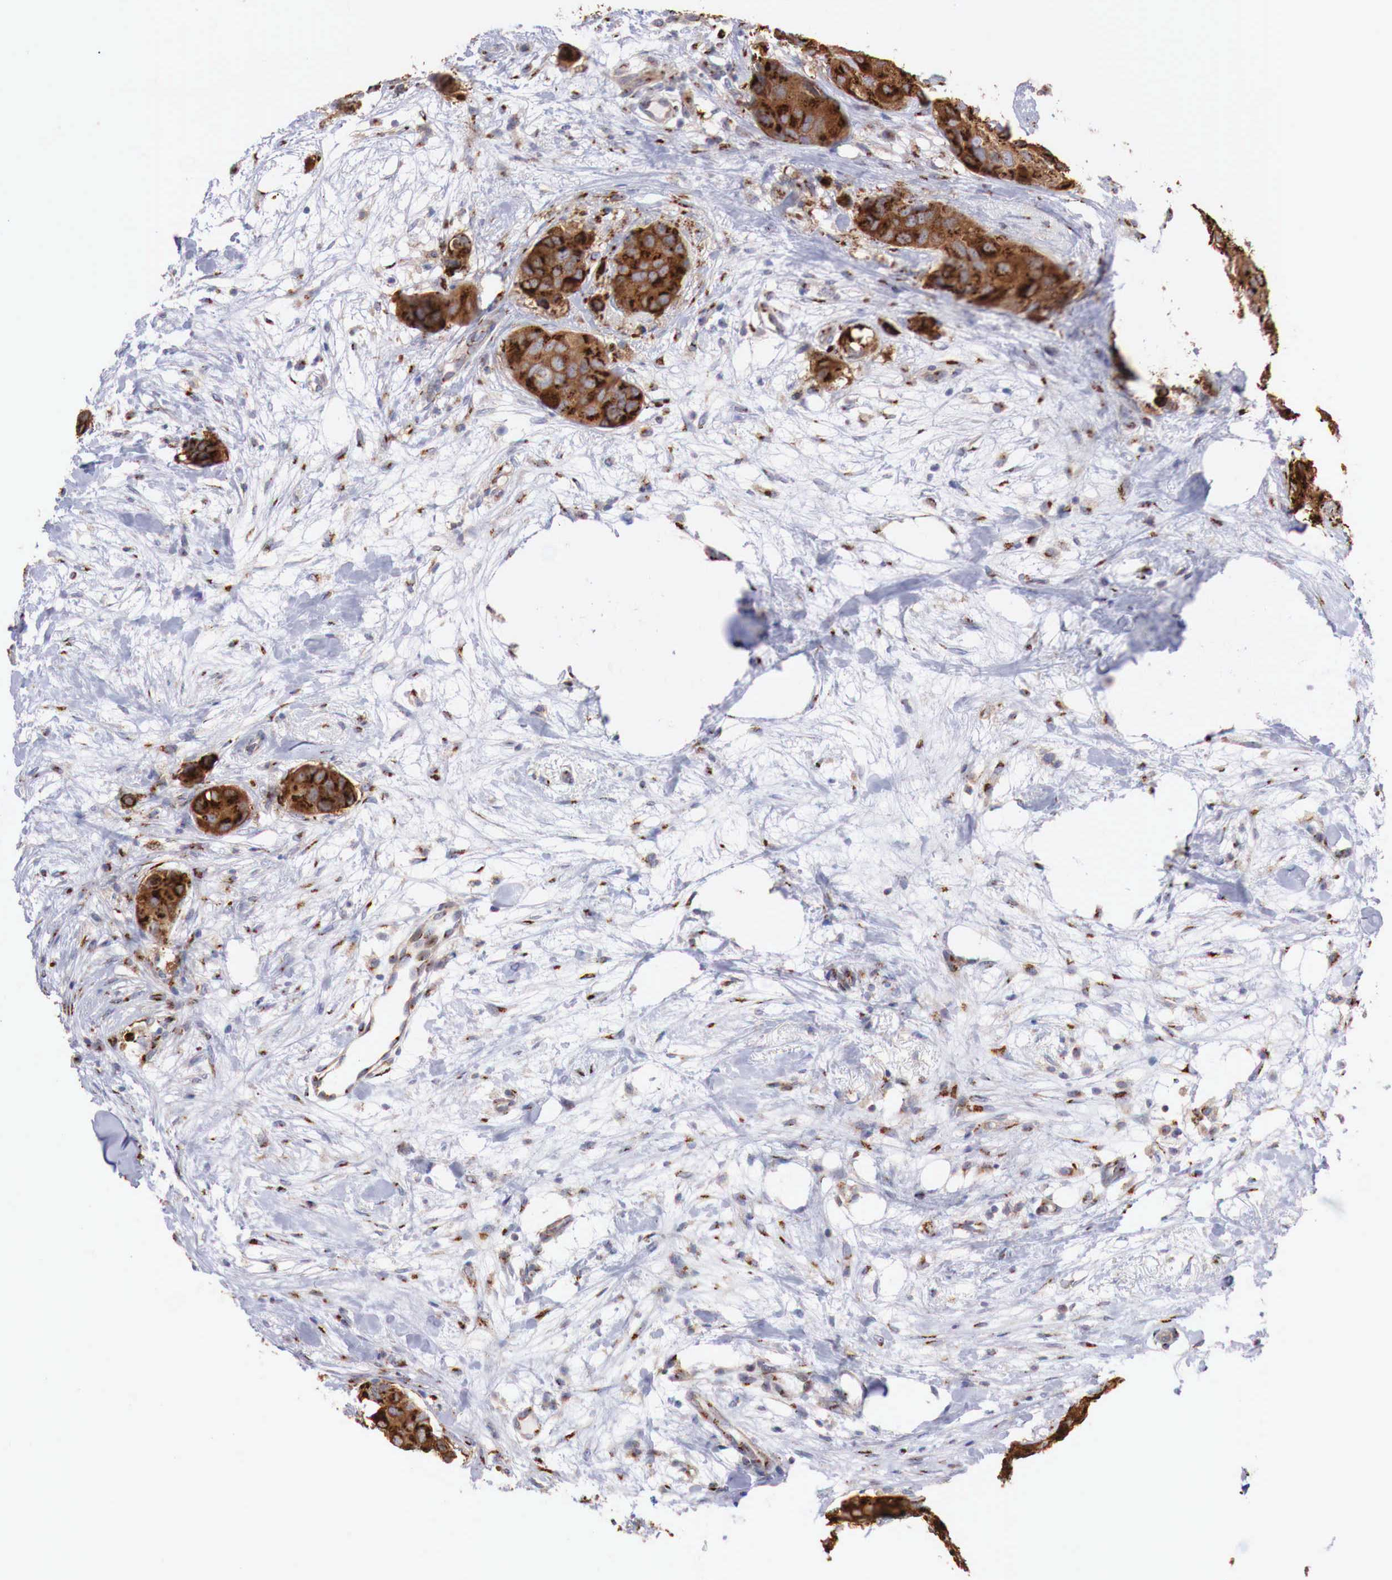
{"staining": {"intensity": "moderate", "quantity": ">75%", "location": "cytoplasmic/membranous"}, "tissue": "breast cancer", "cell_type": "Tumor cells", "image_type": "cancer", "snomed": [{"axis": "morphology", "description": "Duct carcinoma"}, {"axis": "topography", "description": "Breast"}], "caption": "Breast intraductal carcinoma tissue demonstrates moderate cytoplasmic/membranous staining in about >75% of tumor cells, visualized by immunohistochemistry.", "gene": "SYAP1", "patient": {"sex": "female", "age": 68}}